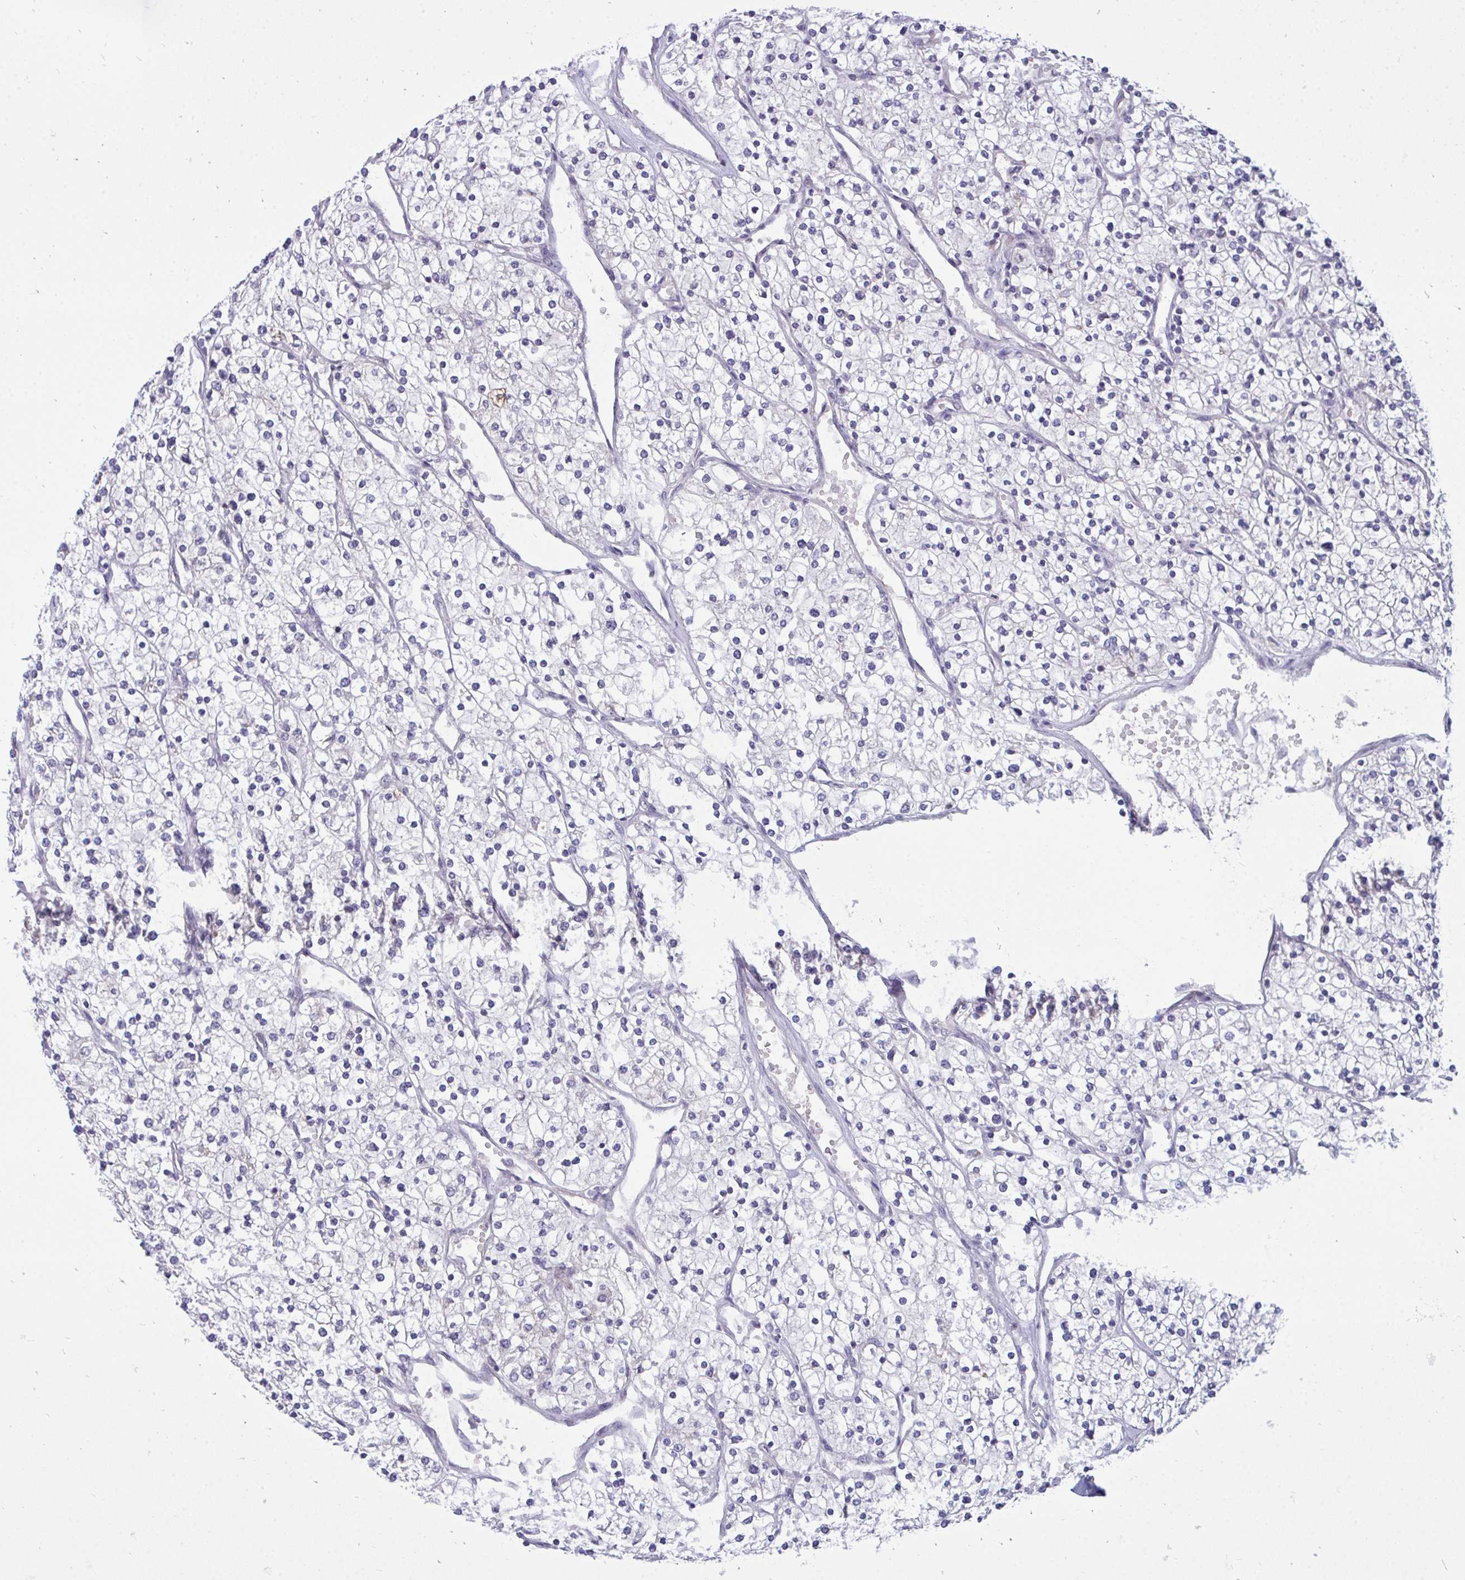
{"staining": {"intensity": "negative", "quantity": "none", "location": "none"}, "tissue": "renal cancer", "cell_type": "Tumor cells", "image_type": "cancer", "snomed": [{"axis": "morphology", "description": "Adenocarcinoma, NOS"}, {"axis": "topography", "description": "Kidney"}], "caption": "High power microscopy image of an immunohistochemistry image of renal cancer, revealing no significant positivity in tumor cells. (DAB (3,3'-diaminobenzidine) immunohistochemistry, high magnification).", "gene": "FABP3", "patient": {"sex": "male", "age": 80}}